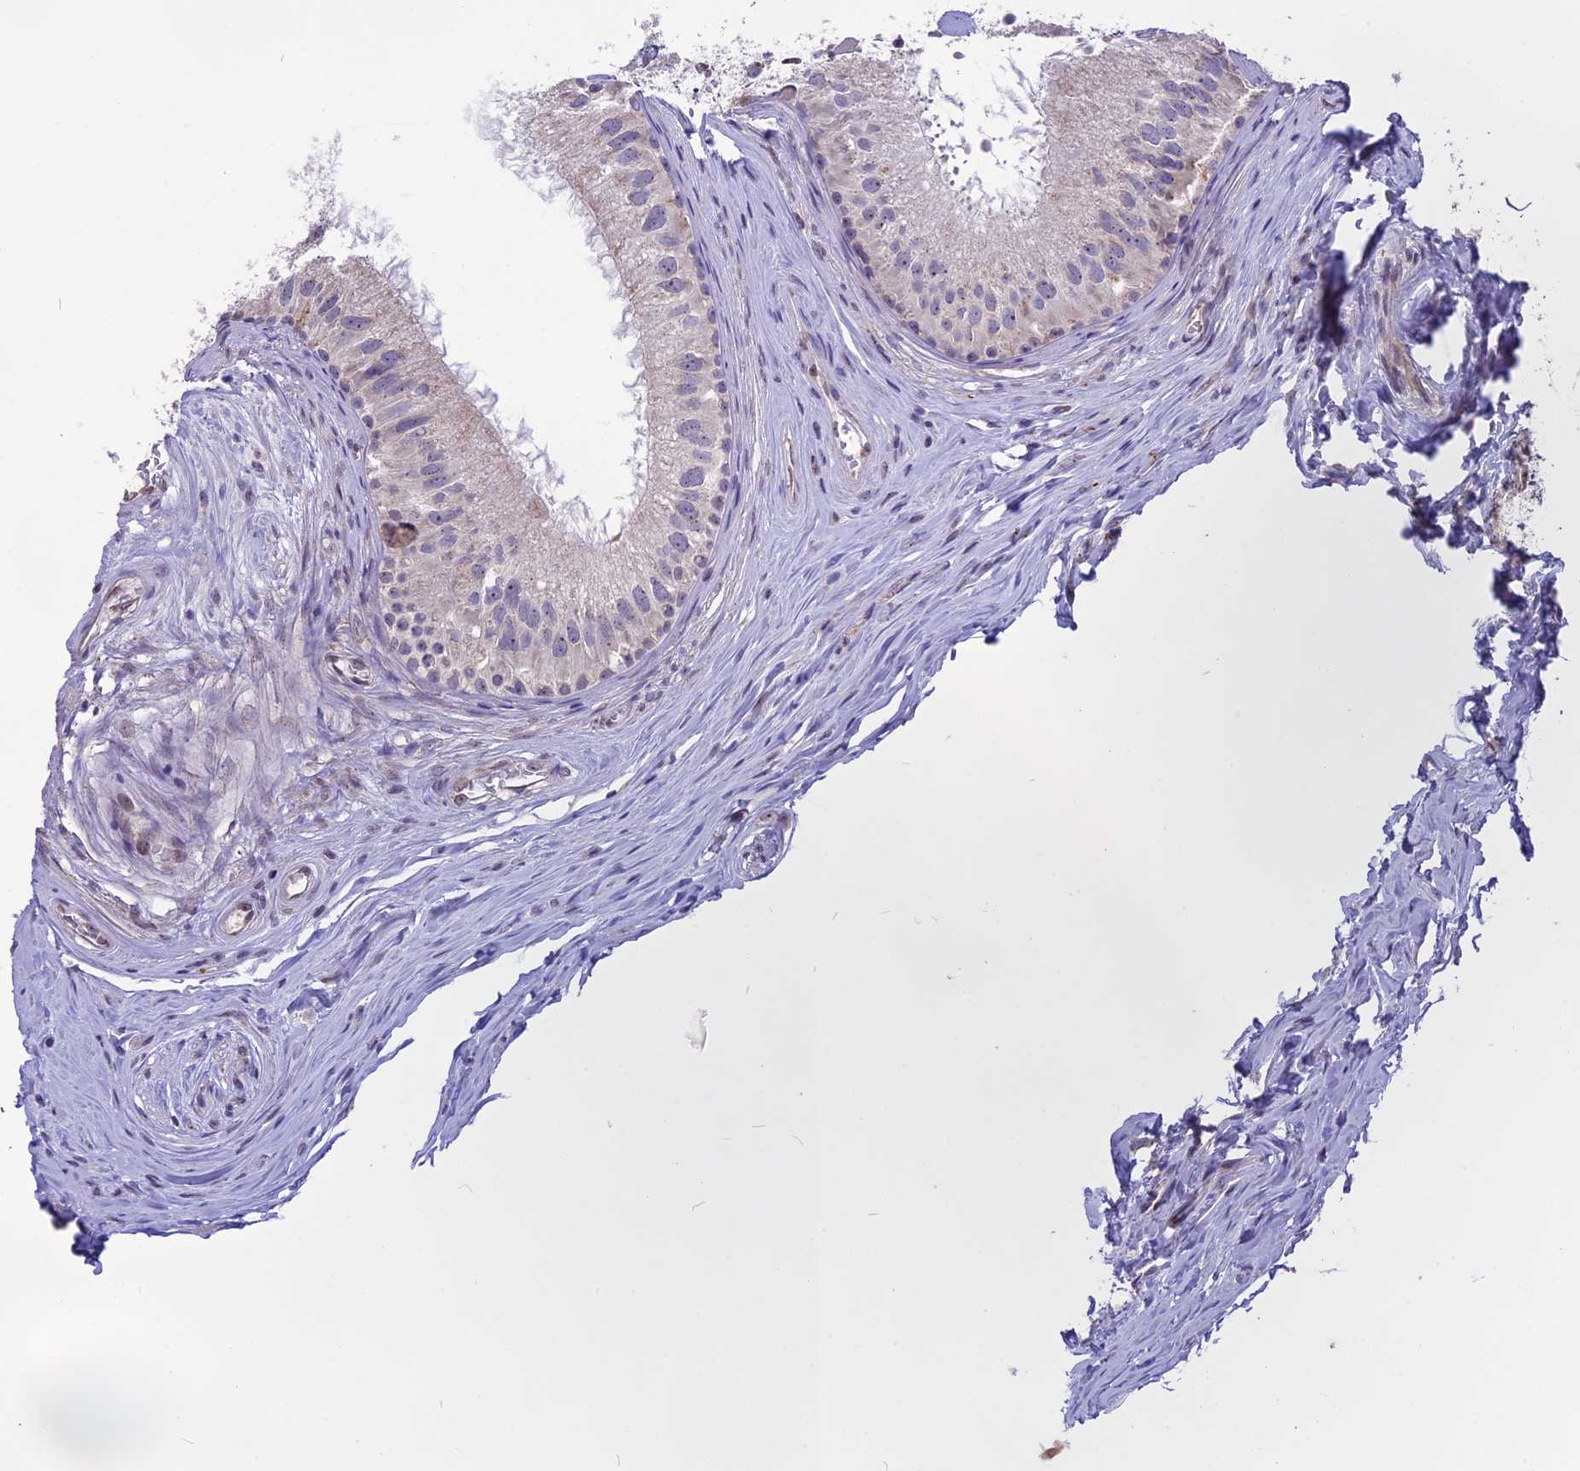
{"staining": {"intensity": "weak", "quantity": "<25%", "location": "nuclear"}, "tissue": "epididymis", "cell_type": "Glandular cells", "image_type": "normal", "snomed": [{"axis": "morphology", "description": "Normal tissue, NOS"}, {"axis": "topography", "description": "Epididymis"}], "caption": "Image shows no significant protein expression in glandular cells of benign epididymis. The staining was performed using DAB to visualize the protein expression in brown, while the nuclei were stained in blue with hematoxylin (Magnification: 20x).", "gene": "CMSS1", "patient": {"sex": "male", "age": 33}}